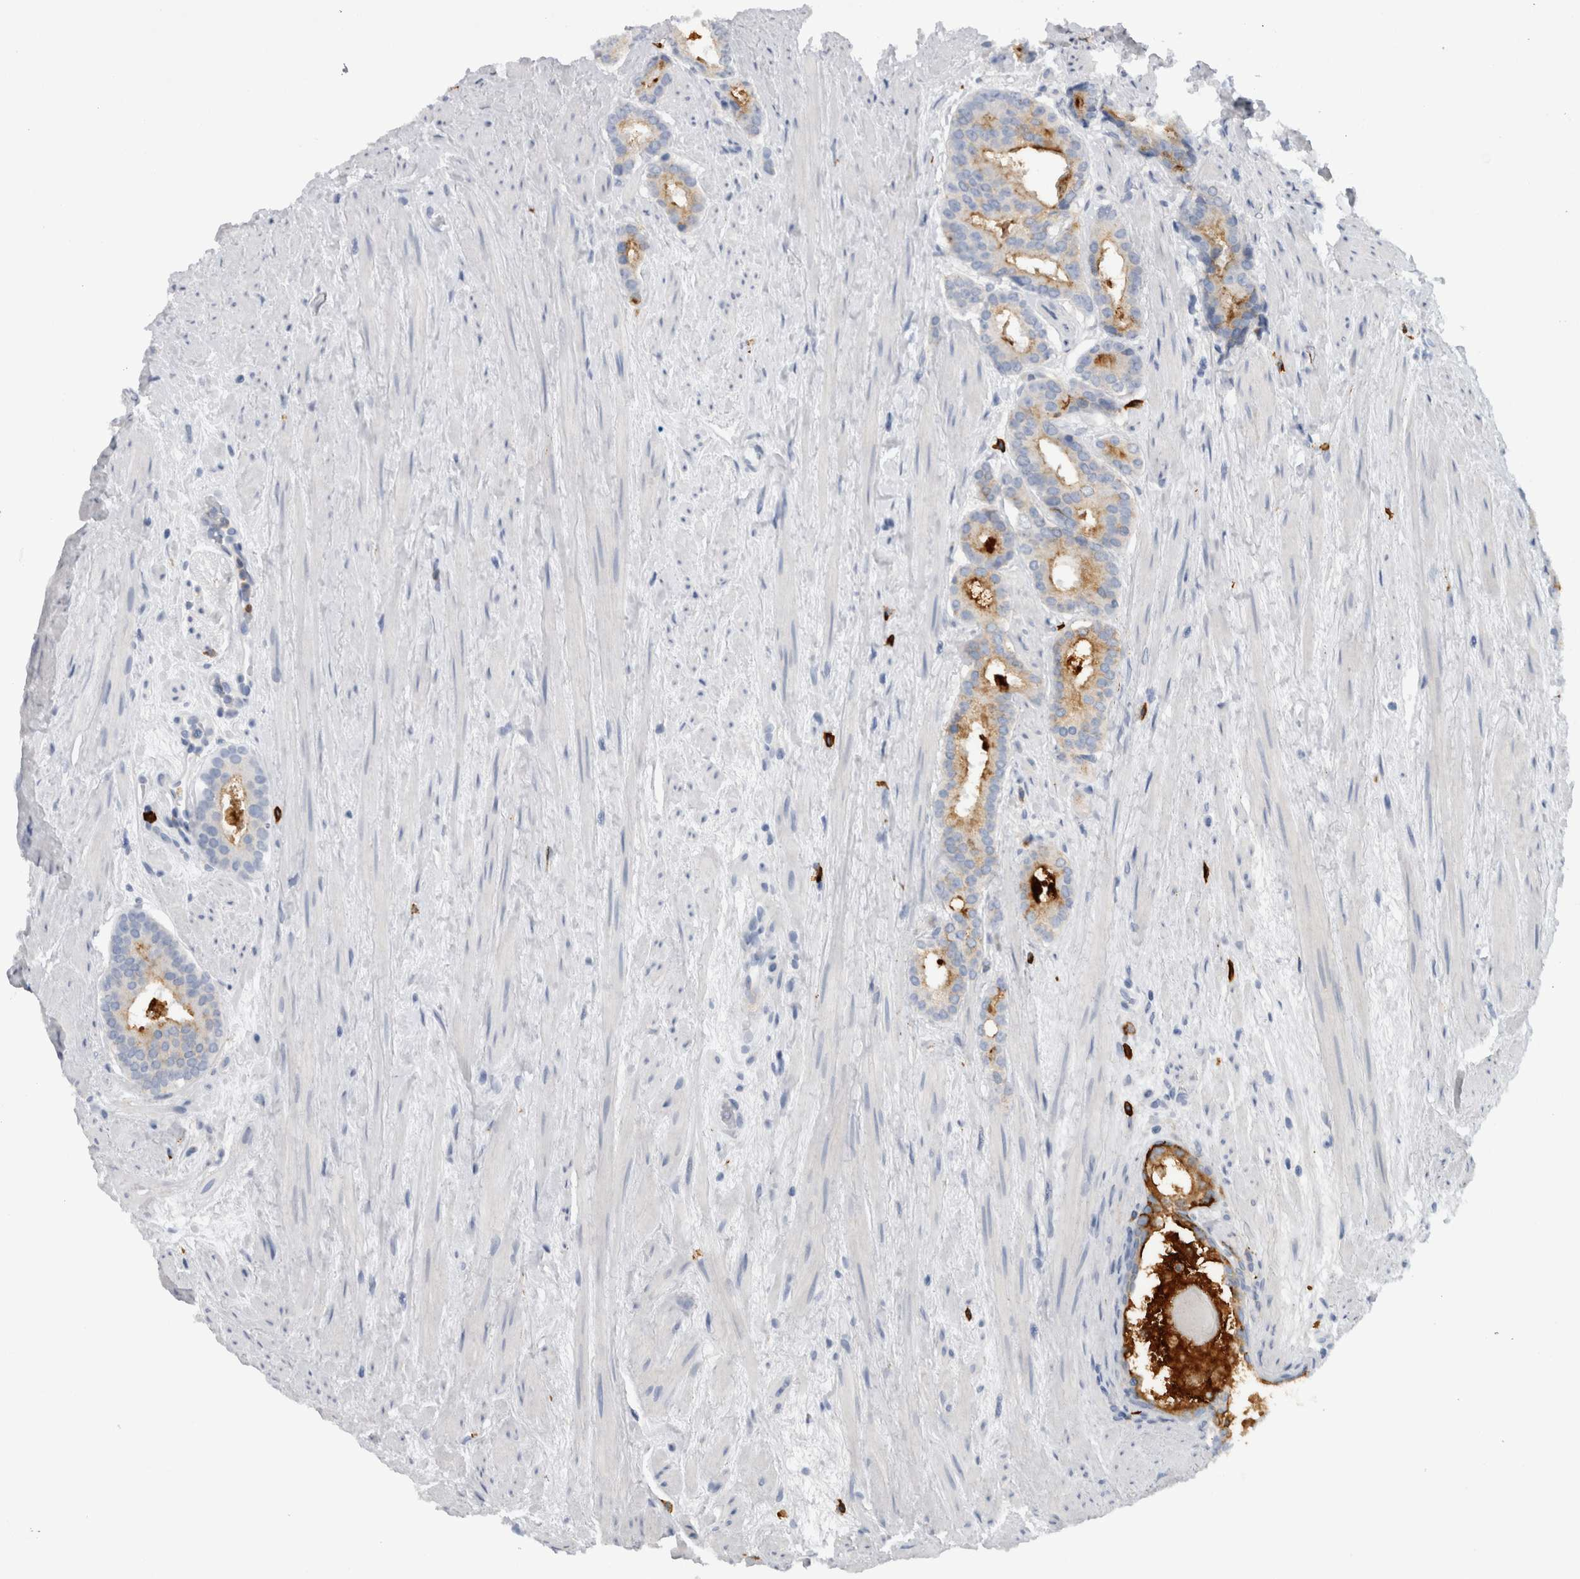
{"staining": {"intensity": "weak", "quantity": "<25%", "location": "cytoplasmic/membranous"}, "tissue": "prostate cancer", "cell_type": "Tumor cells", "image_type": "cancer", "snomed": [{"axis": "morphology", "description": "Adenocarcinoma, Low grade"}, {"axis": "topography", "description": "Prostate"}], "caption": "Immunohistochemical staining of human prostate cancer reveals no significant positivity in tumor cells.", "gene": "CD63", "patient": {"sex": "male", "age": 69}}